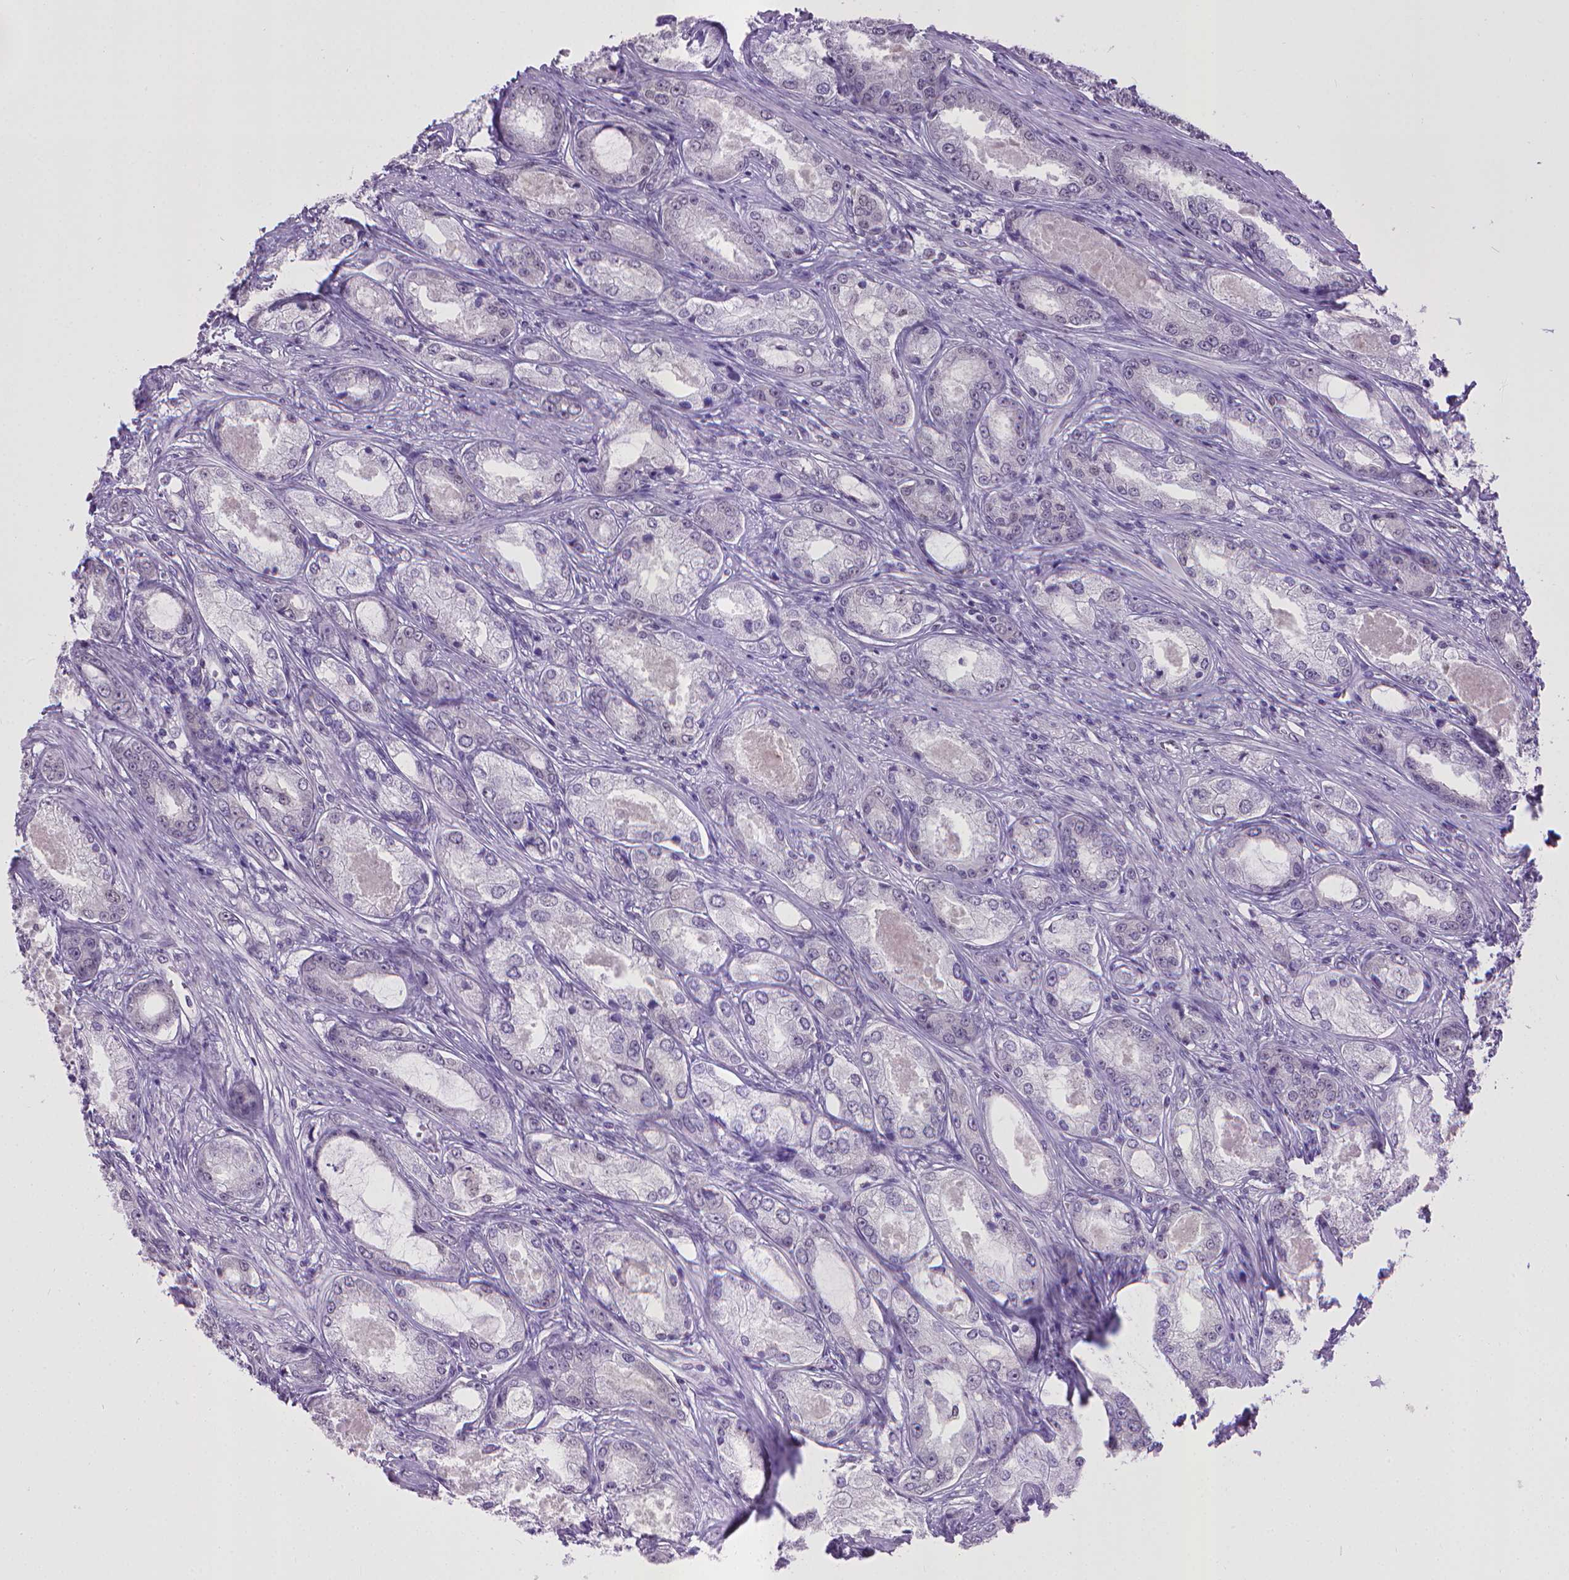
{"staining": {"intensity": "negative", "quantity": "none", "location": "none"}, "tissue": "prostate cancer", "cell_type": "Tumor cells", "image_type": "cancer", "snomed": [{"axis": "morphology", "description": "Adenocarcinoma, Low grade"}, {"axis": "topography", "description": "Prostate"}], "caption": "Prostate cancer (adenocarcinoma (low-grade)) was stained to show a protein in brown. There is no significant expression in tumor cells.", "gene": "KMO", "patient": {"sex": "male", "age": 68}}